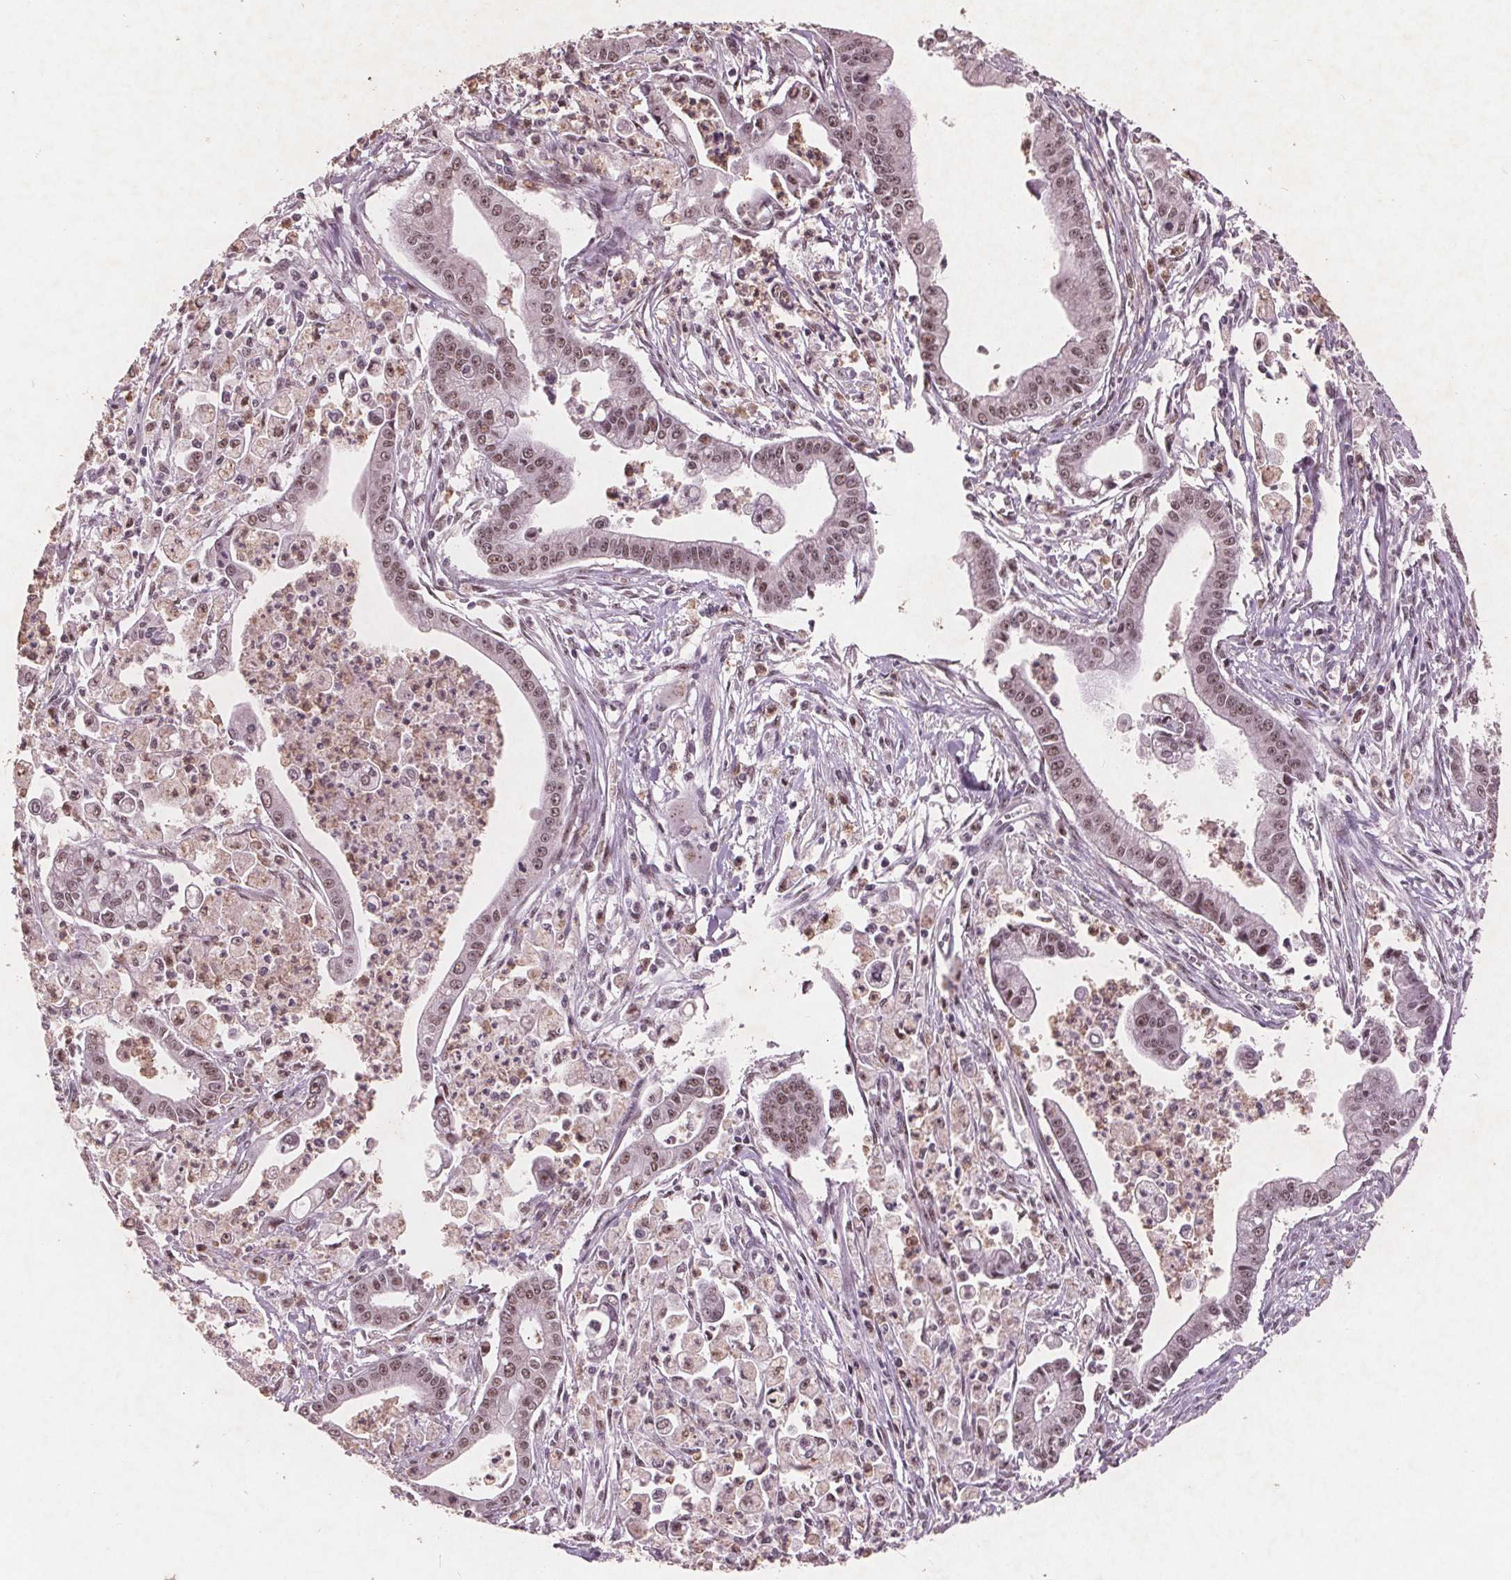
{"staining": {"intensity": "moderate", "quantity": ">75%", "location": "nuclear"}, "tissue": "pancreatic cancer", "cell_type": "Tumor cells", "image_type": "cancer", "snomed": [{"axis": "morphology", "description": "Adenocarcinoma, NOS"}, {"axis": "topography", "description": "Pancreas"}], "caption": "Pancreatic adenocarcinoma stained with DAB (3,3'-diaminobenzidine) IHC shows medium levels of moderate nuclear positivity in approximately >75% of tumor cells.", "gene": "RPS6KA2", "patient": {"sex": "female", "age": 65}}